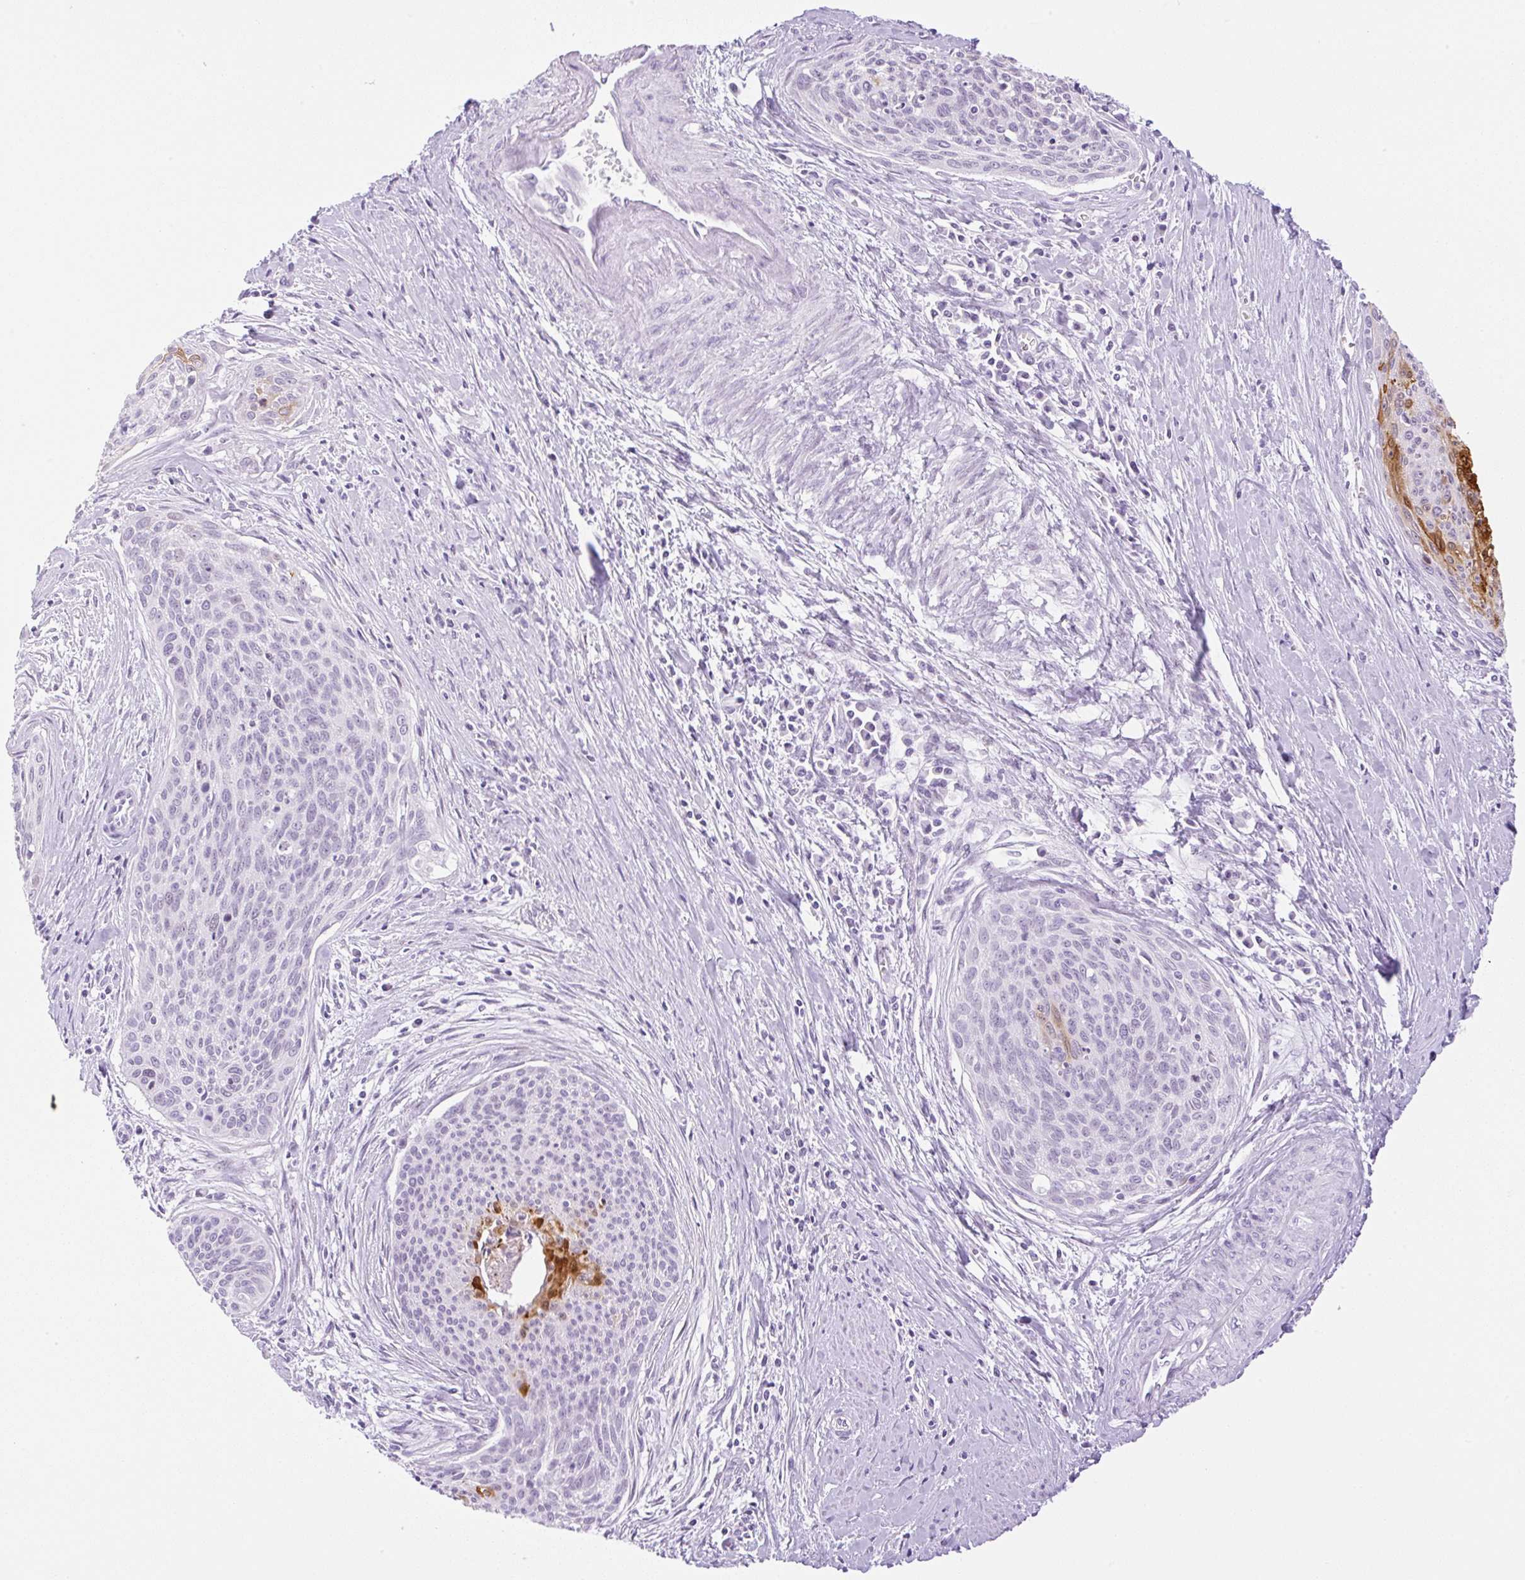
{"staining": {"intensity": "strong", "quantity": "<25%", "location": "cytoplasmic/membranous,nuclear"}, "tissue": "cervical cancer", "cell_type": "Tumor cells", "image_type": "cancer", "snomed": [{"axis": "morphology", "description": "Squamous cell carcinoma, NOS"}, {"axis": "topography", "description": "Cervix"}], "caption": "Approximately <25% of tumor cells in cervical cancer (squamous cell carcinoma) show strong cytoplasmic/membranous and nuclear protein expression as visualized by brown immunohistochemical staining.", "gene": "SPRR4", "patient": {"sex": "female", "age": 55}}